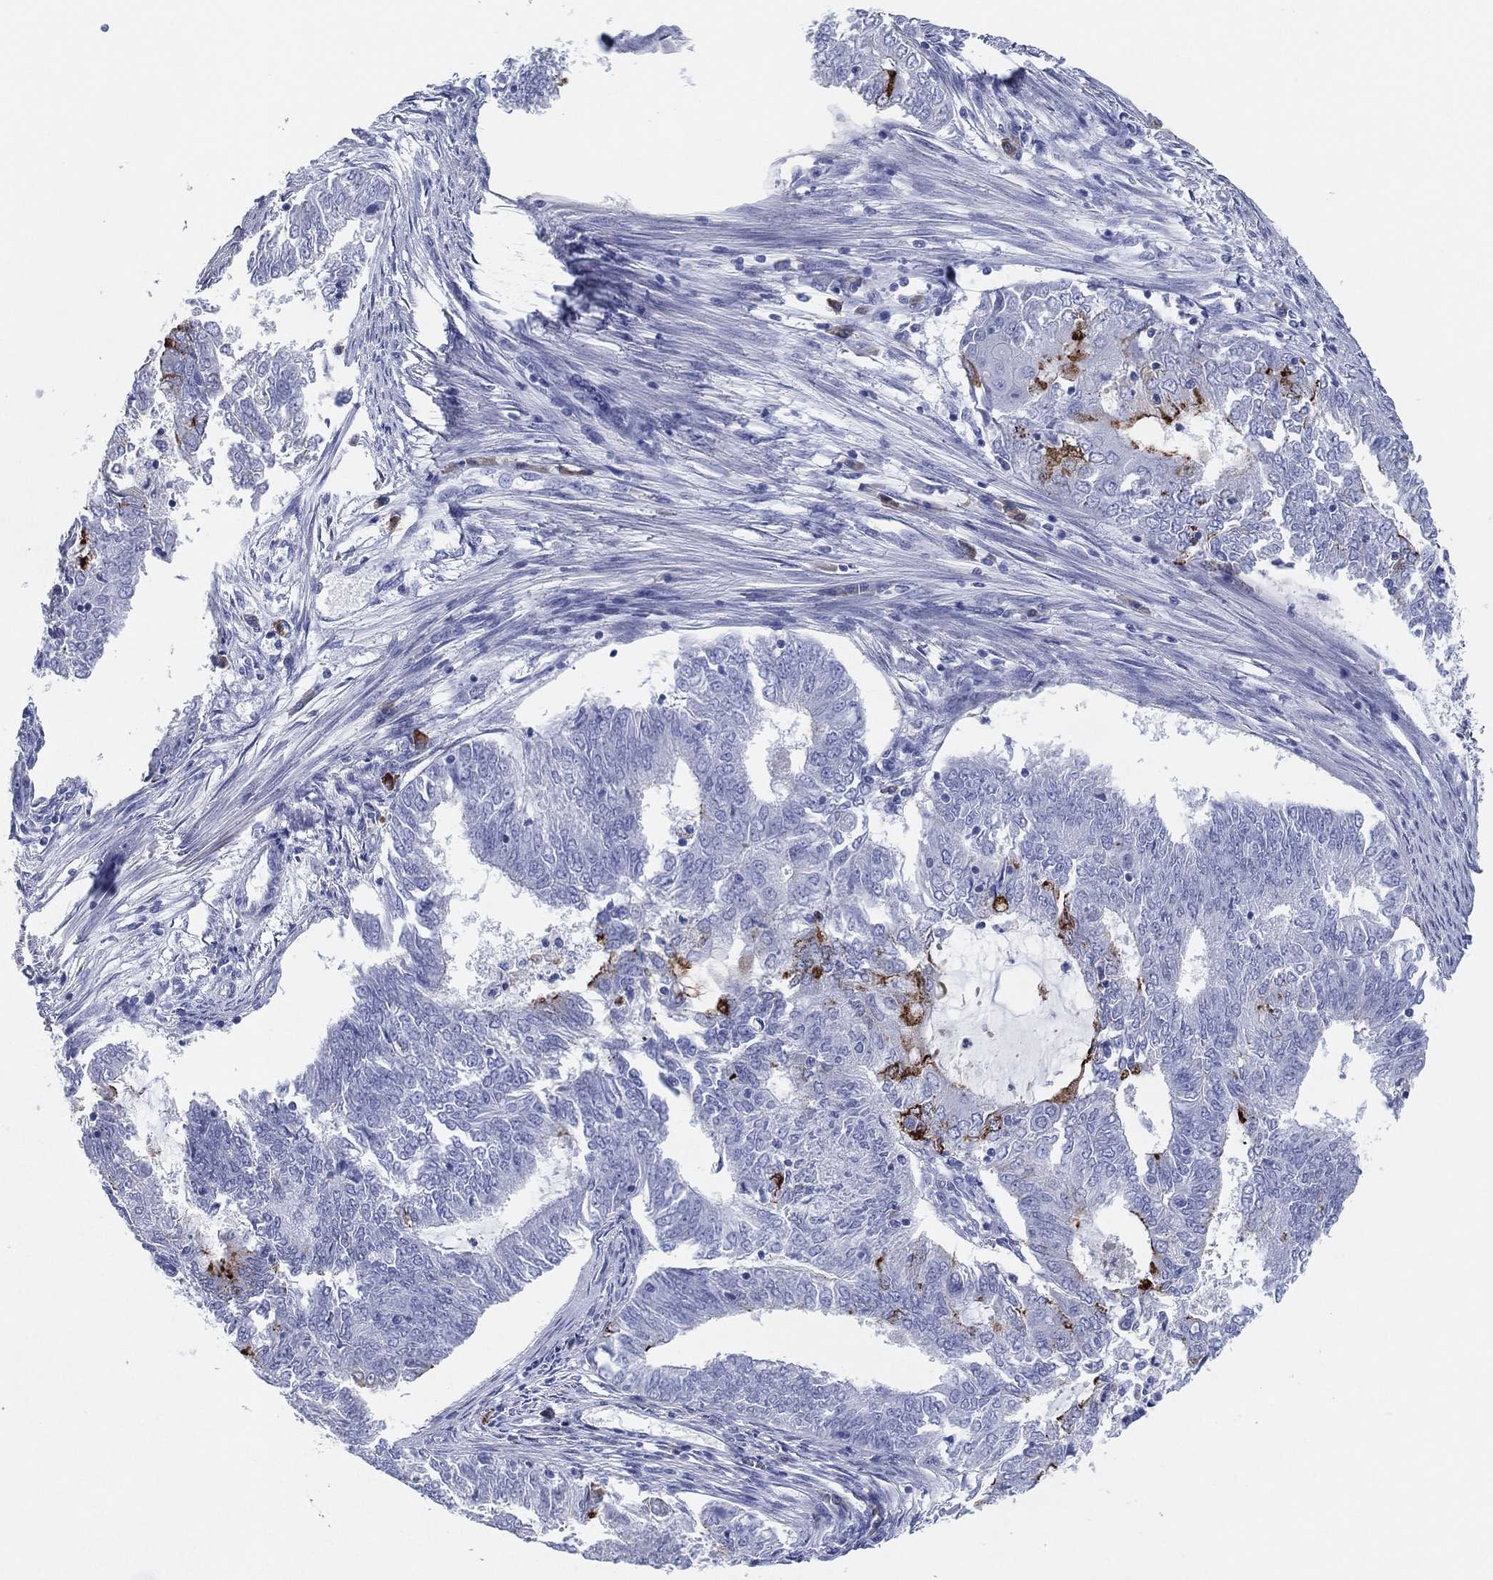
{"staining": {"intensity": "strong", "quantity": "<25%", "location": "cytoplasmic/membranous"}, "tissue": "endometrial cancer", "cell_type": "Tumor cells", "image_type": "cancer", "snomed": [{"axis": "morphology", "description": "Adenocarcinoma, NOS"}, {"axis": "topography", "description": "Endometrium"}], "caption": "Protein expression analysis of endometrial cancer (adenocarcinoma) reveals strong cytoplasmic/membranous expression in approximately <25% of tumor cells.", "gene": "CD79A", "patient": {"sex": "female", "age": 62}}